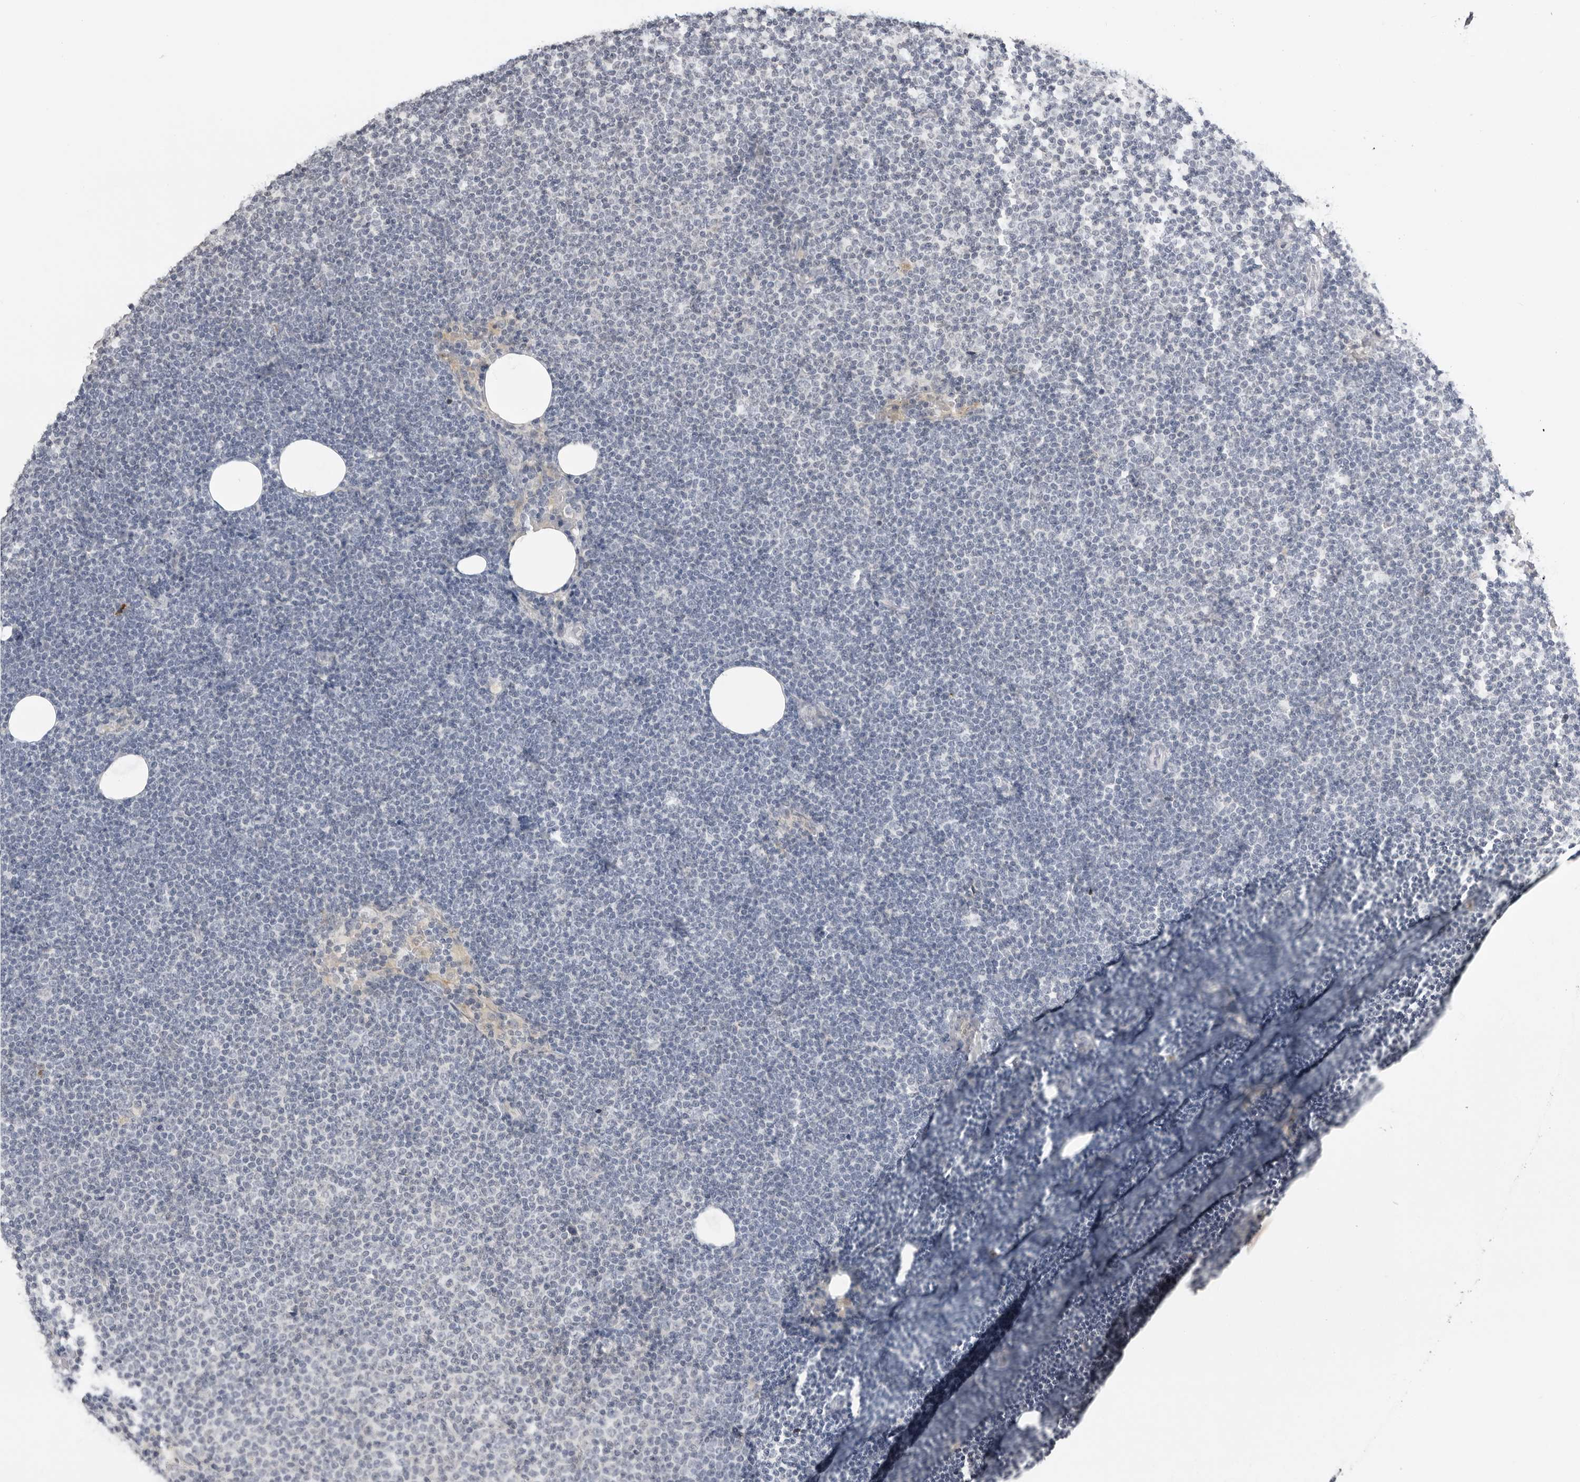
{"staining": {"intensity": "negative", "quantity": "none", "location": "none"}, "tissue": "lymphoma", "cell_type": "Tumor cells", "image_type": "cancer", "snomed": [{"axis": "morphology", "description": "Malignant lymphoma, non-Hodgkin's type, Low grade"}, {"axis": "topography", "description": "Lymph node"}], "caption": "A photomicrograph of human malignant lymphoma, non-Hodgkin's type (low-grade) is negative for staining in tumor cells. The staining is performed using DAB (3,3'-diaminobenzidine) brown chromogen with nuclei counter-stained in using hematoxylin.", "gene": "SERPINF2", "patient": {"sex": "female", "age": 53}}